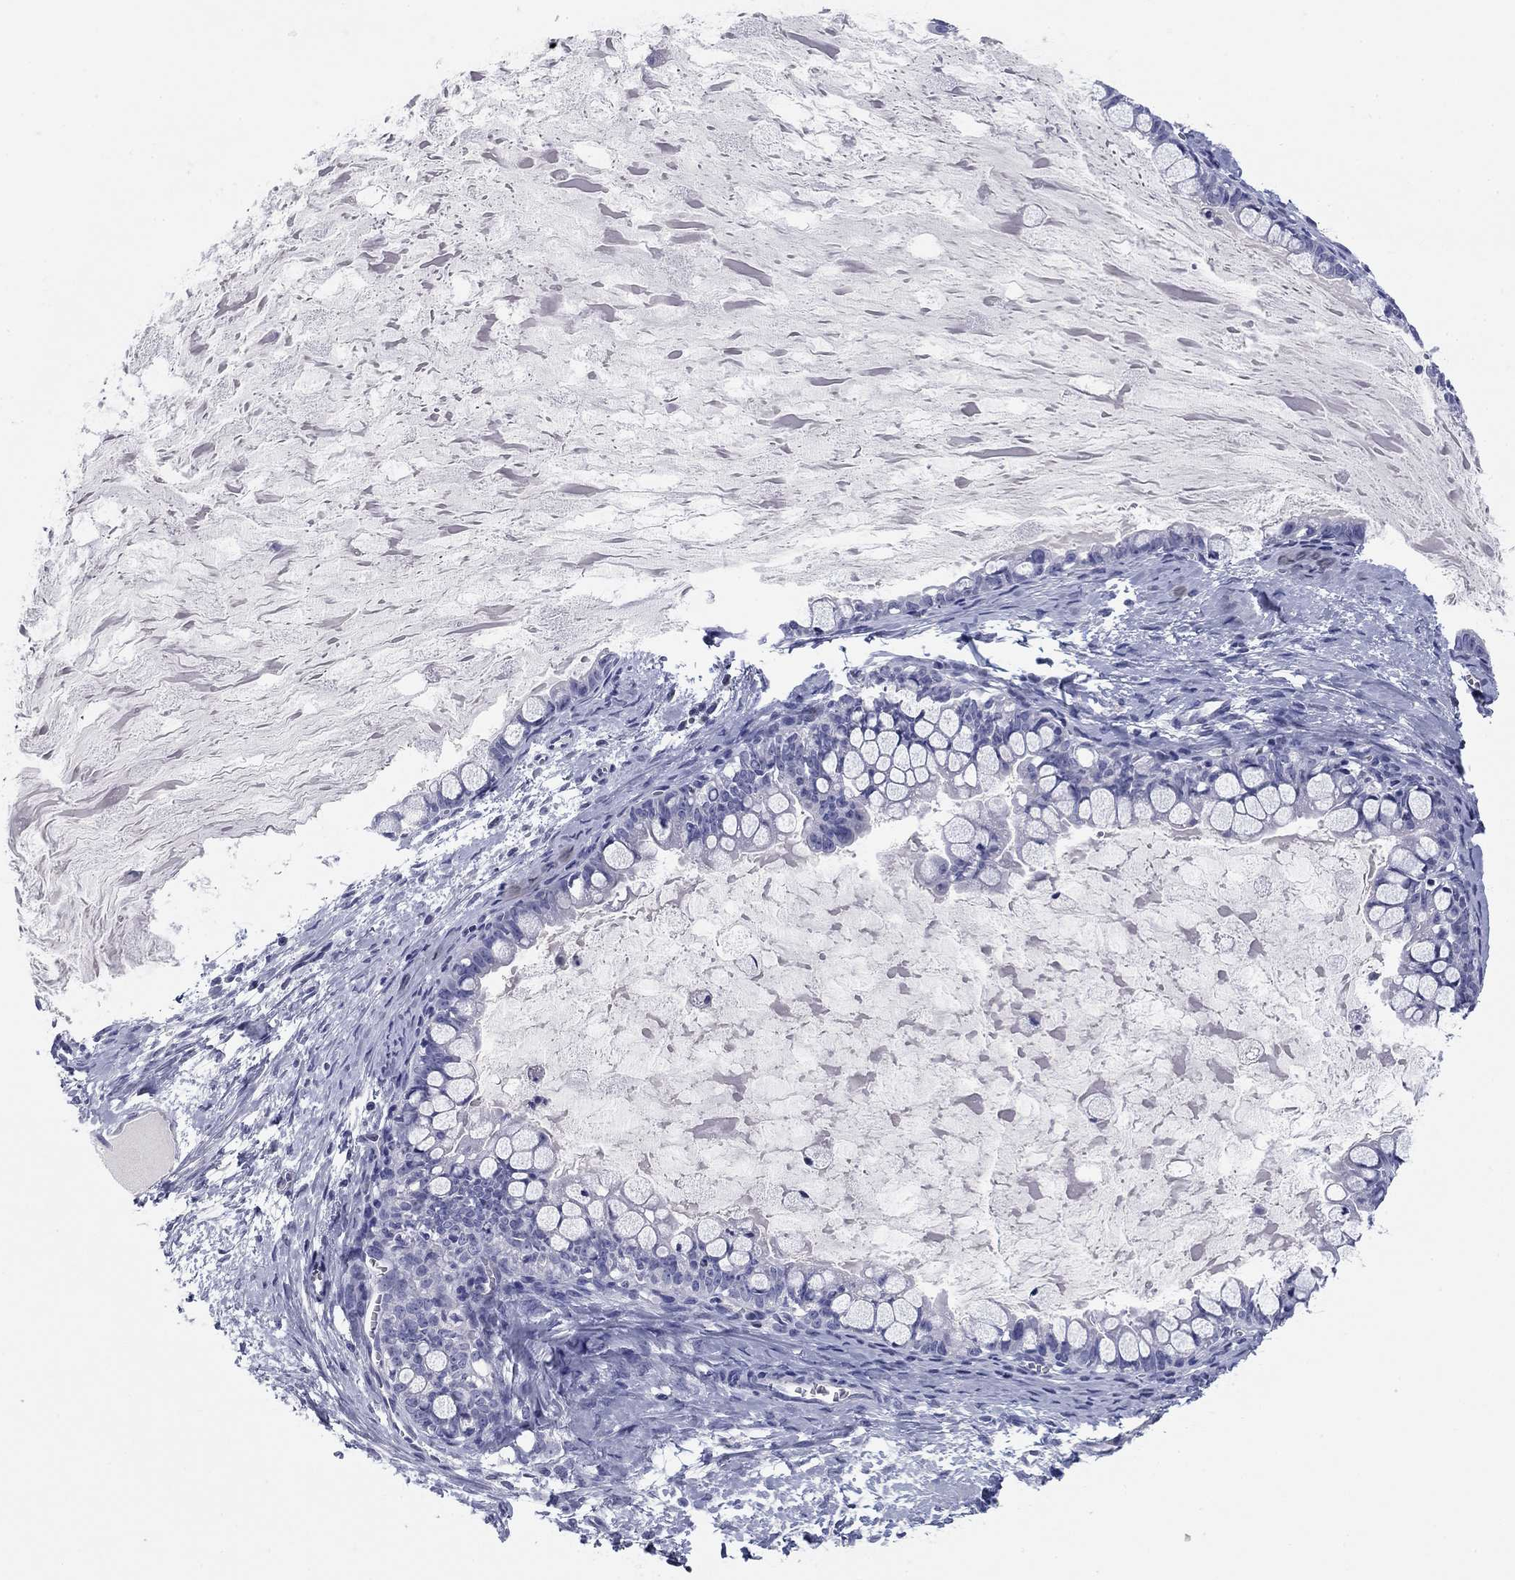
{"staining": {"intensity": "negative", "quantity": "none", "location": "none"}, "tissue": "ovarian cancer", "cell_type": "Tumor cells", "image_type": "cancer", "snomed": [{"axis": "morphology", "description": "Cystadenocarcinoma, mucinous, NOS"}, {"axis": "topography", "description": "Ovary"}], "caption": "An IHC photomicrograph of ovarian mucinous cystadenocarcinoma is shown. There is no staining in tumor cells of ovarian mucinous cystadenocarcinoma. (DAB (3,3'-diaminobenzidine) IHC with hematoxylin counter stain).", "gene": "KCNH1", "patient": {"sex": "female", "age": 63}}